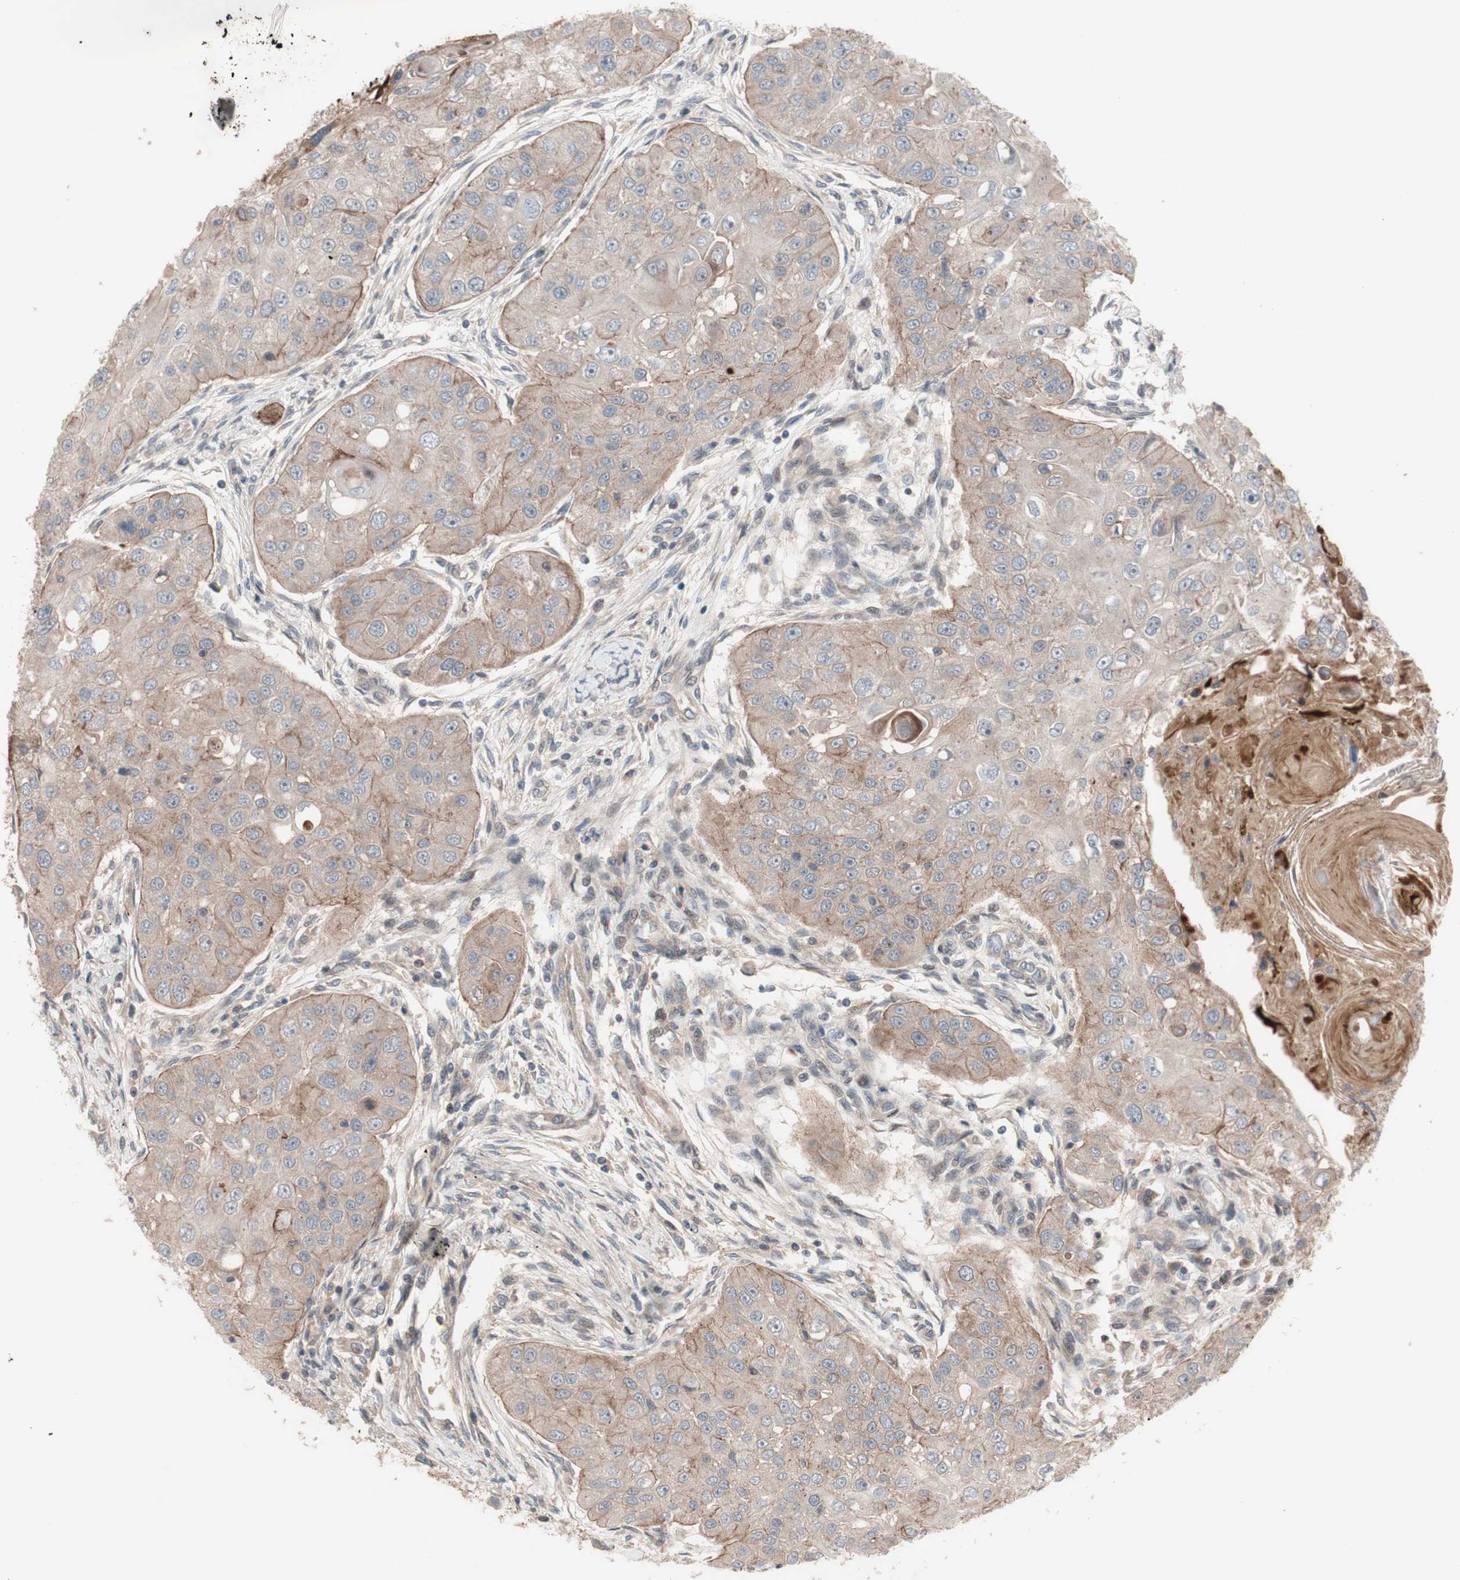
{"staining": {"intensity": "weak", "quantity": ">75%", "location": "cytoplasmic/membranous"}, "tissue": "head and neck cancer", "cell_type": "Tumor cells", "image_type": "cancer", "snomed": [{"axis": "morphology", "description": "Normal tissue, NOS"}, {"axis": "morphology", "description": "Squamous cell carcinoma, NOS"}, {"axis": "topography", "description": "Skeletal muscle"}, {"axis": "topography", "description": "Head-Neck"}], "caption": "Human head and neck squamous cell carcinoma stained with a protein marker reveals weak staining in tumor cells.", "gene": "OAZ1", "patient": {"sex": "male", "age": 51}}